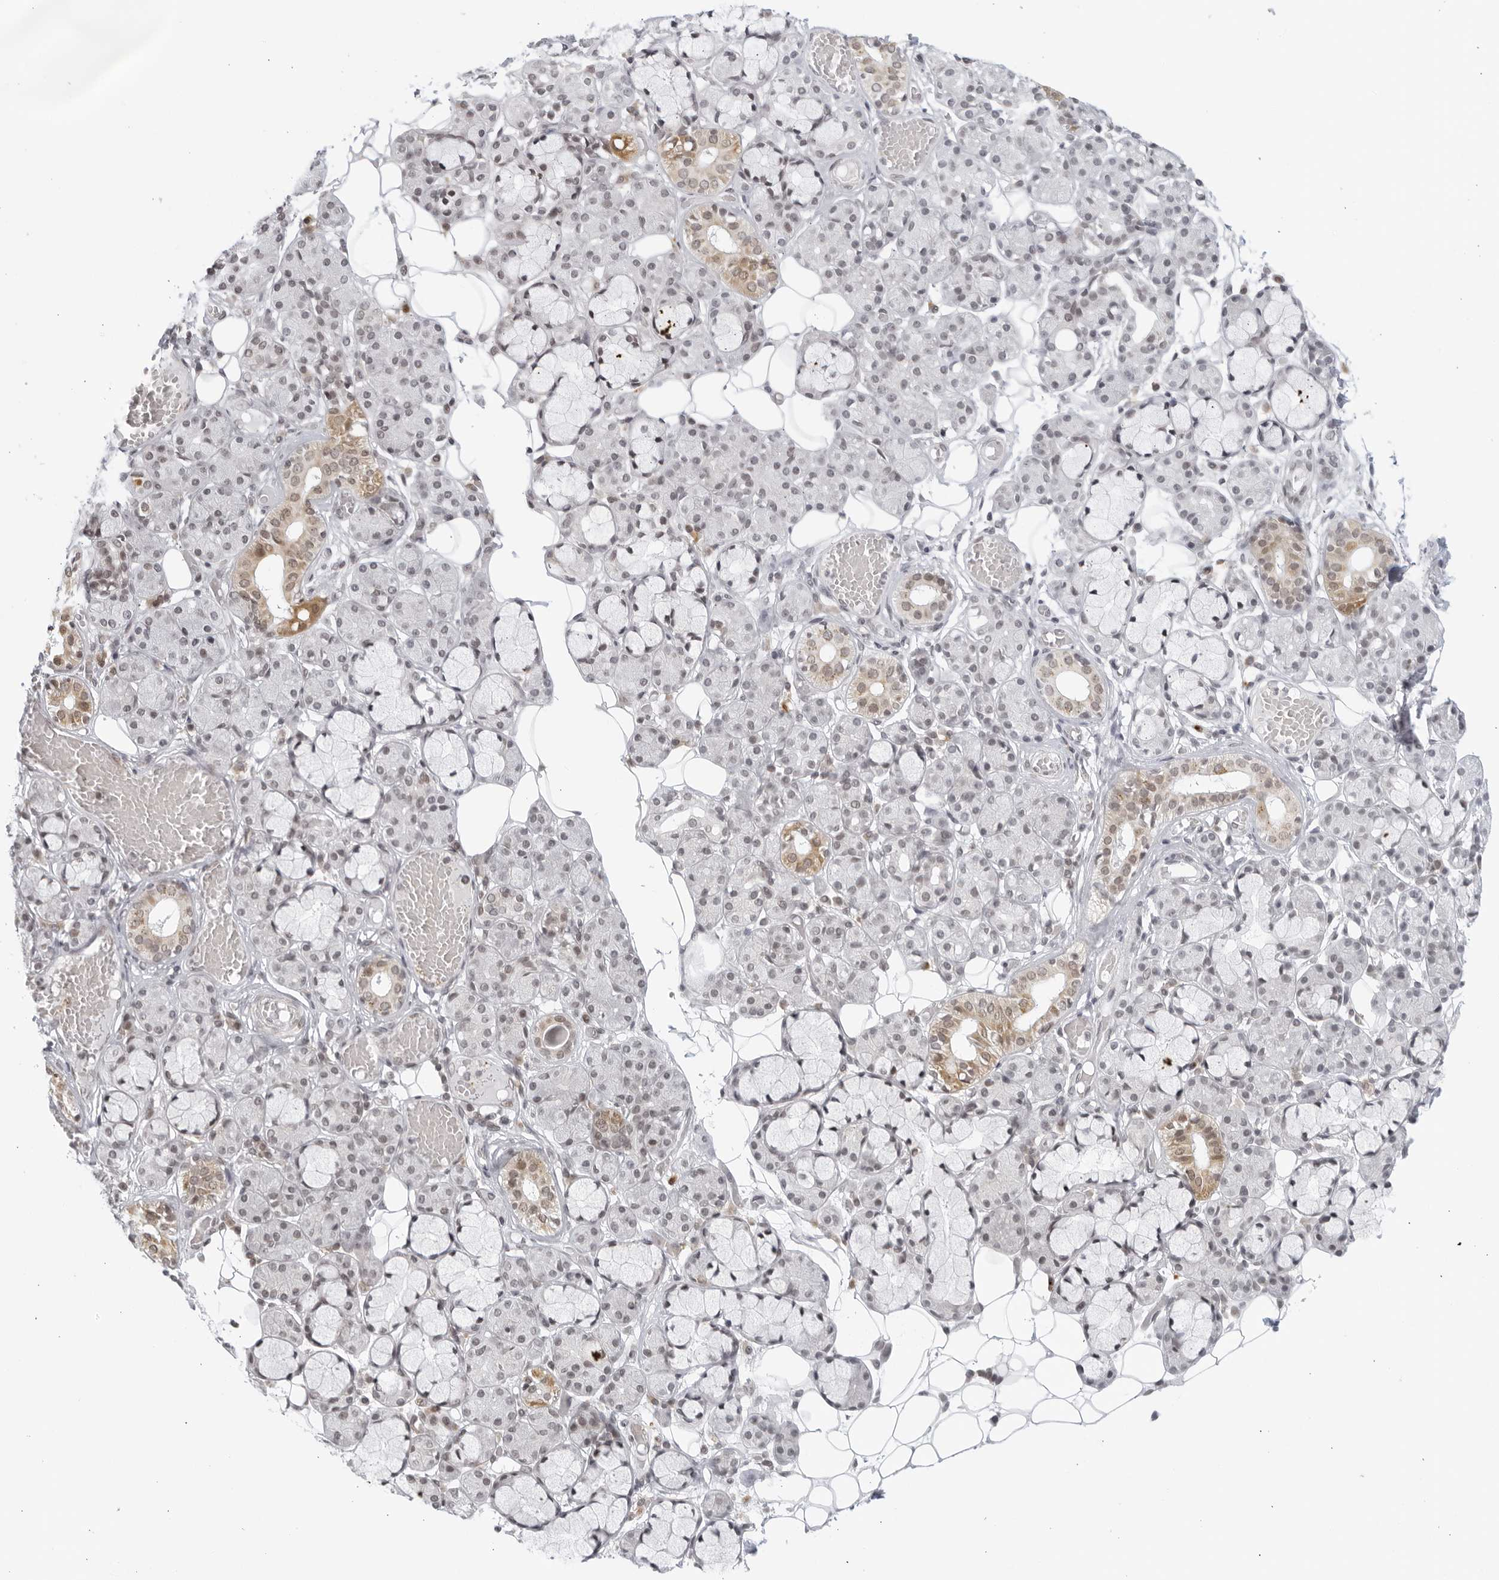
{"staining": {"intensity": "weak", "quantity": "<25%", "location": "cytoplasmic/membranous"}, "tissue": "salivary gland", "cell_type": "Glandular cells", "image_type": "normal", "snomed": [{"axis": "morphology", "description": "Normal tissue, NOS"}, {"axis": "topography", "description": "Salivary gland"}], "caption": "Glandular cells show no significant protein positivity in benign salivary gland. Nuclei are stained in blue.", "gene": "RAB11FIP3", "patient": {"sex": "male", "age": 63}}